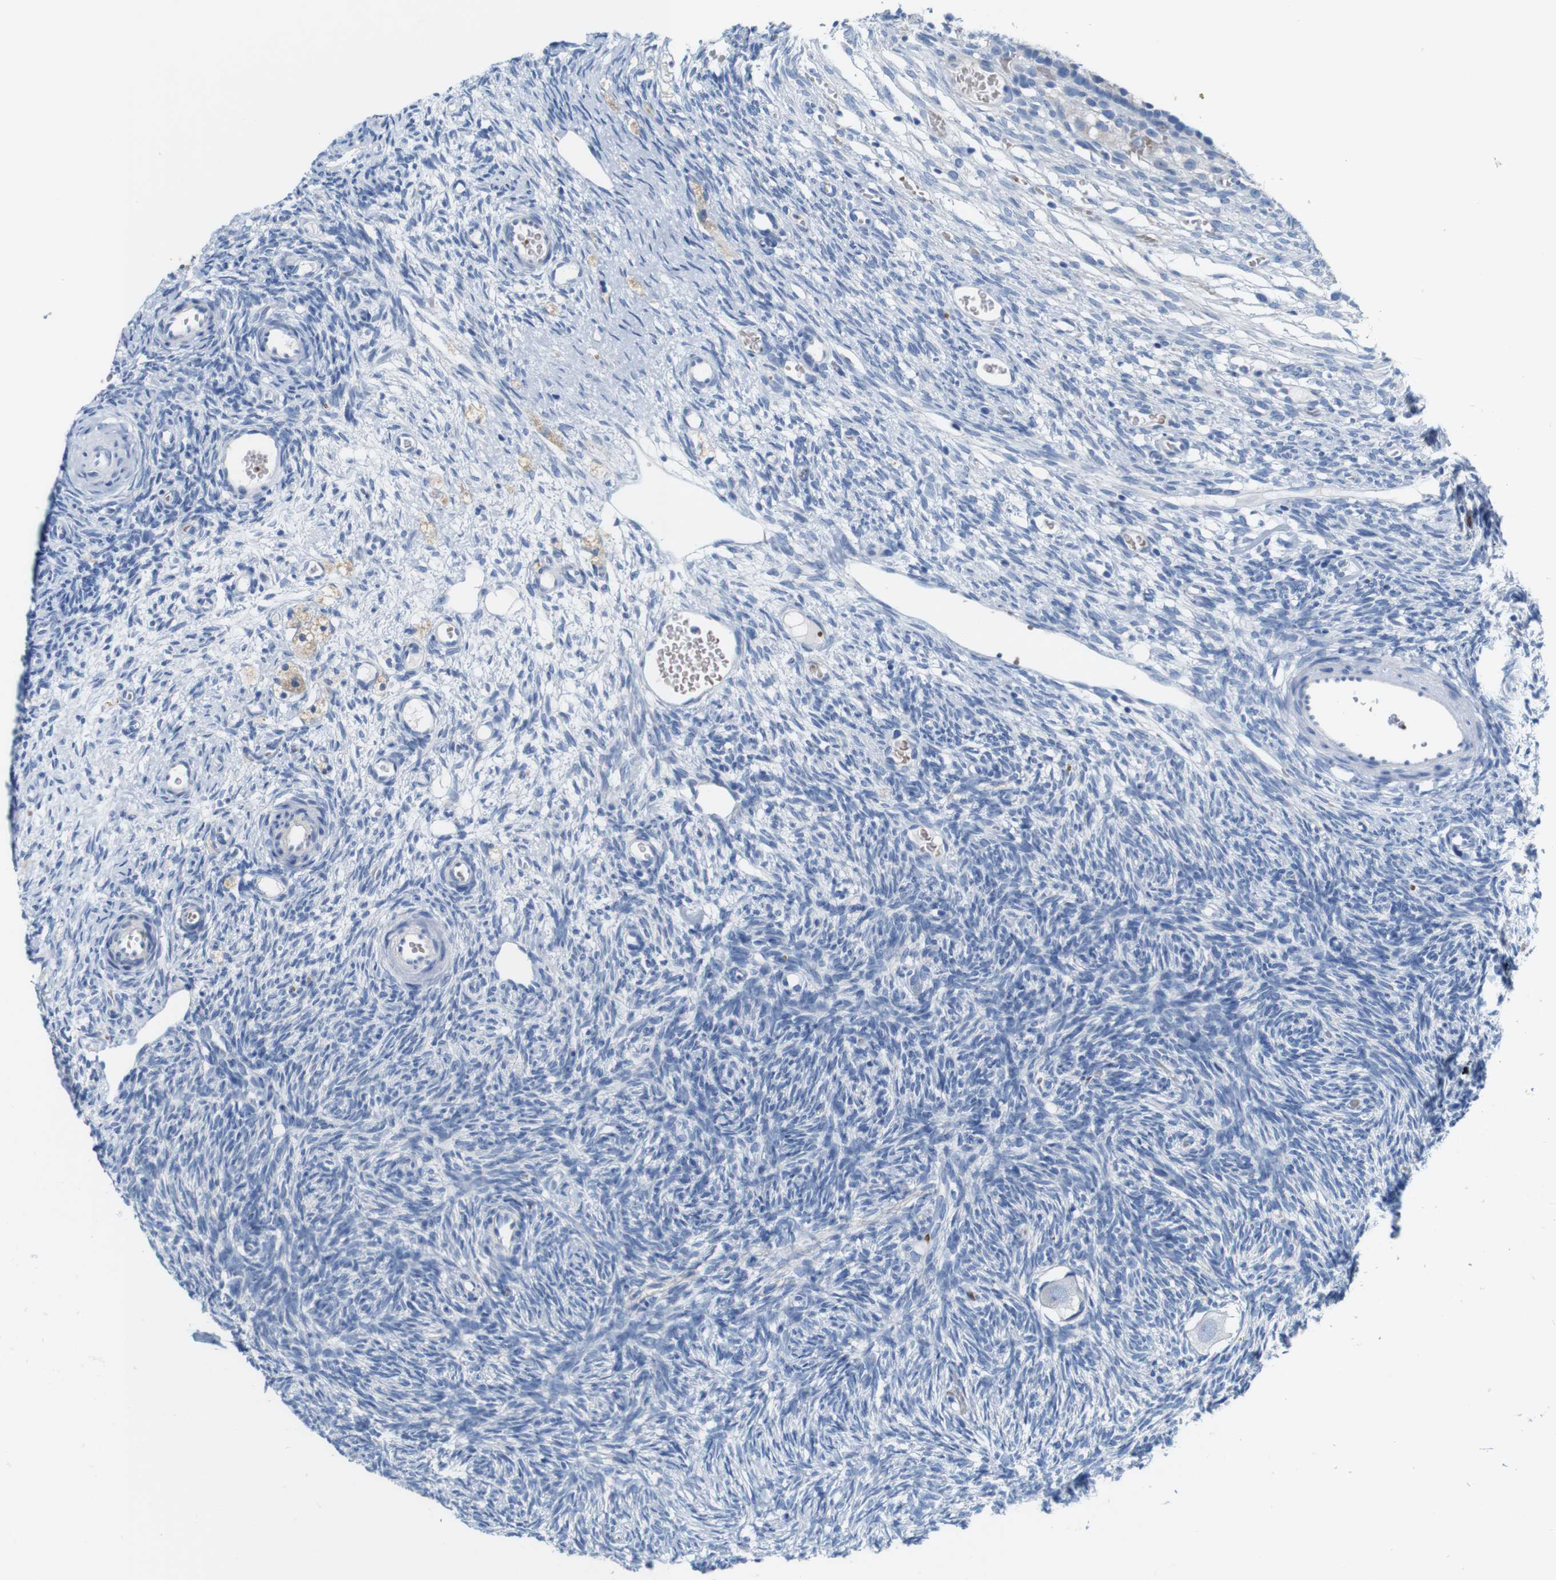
{"staining": {"intensity": "negative", "quantity": "none", "location": "none"}, "tissue": "ovary", "cell_type": "Follicle cells", "image_type": "normal", "snomed": [{"axis": "morphology", "description": "Normal tissue, NOS"}, {"axis": "topography", "description": "Ovary"}], "caption": "Photomicrograph shows no significant protein positivity in follicle cells of normal ovary.", "gene": "IGSF8", "patient": {"sex": "female", "age": 35}}